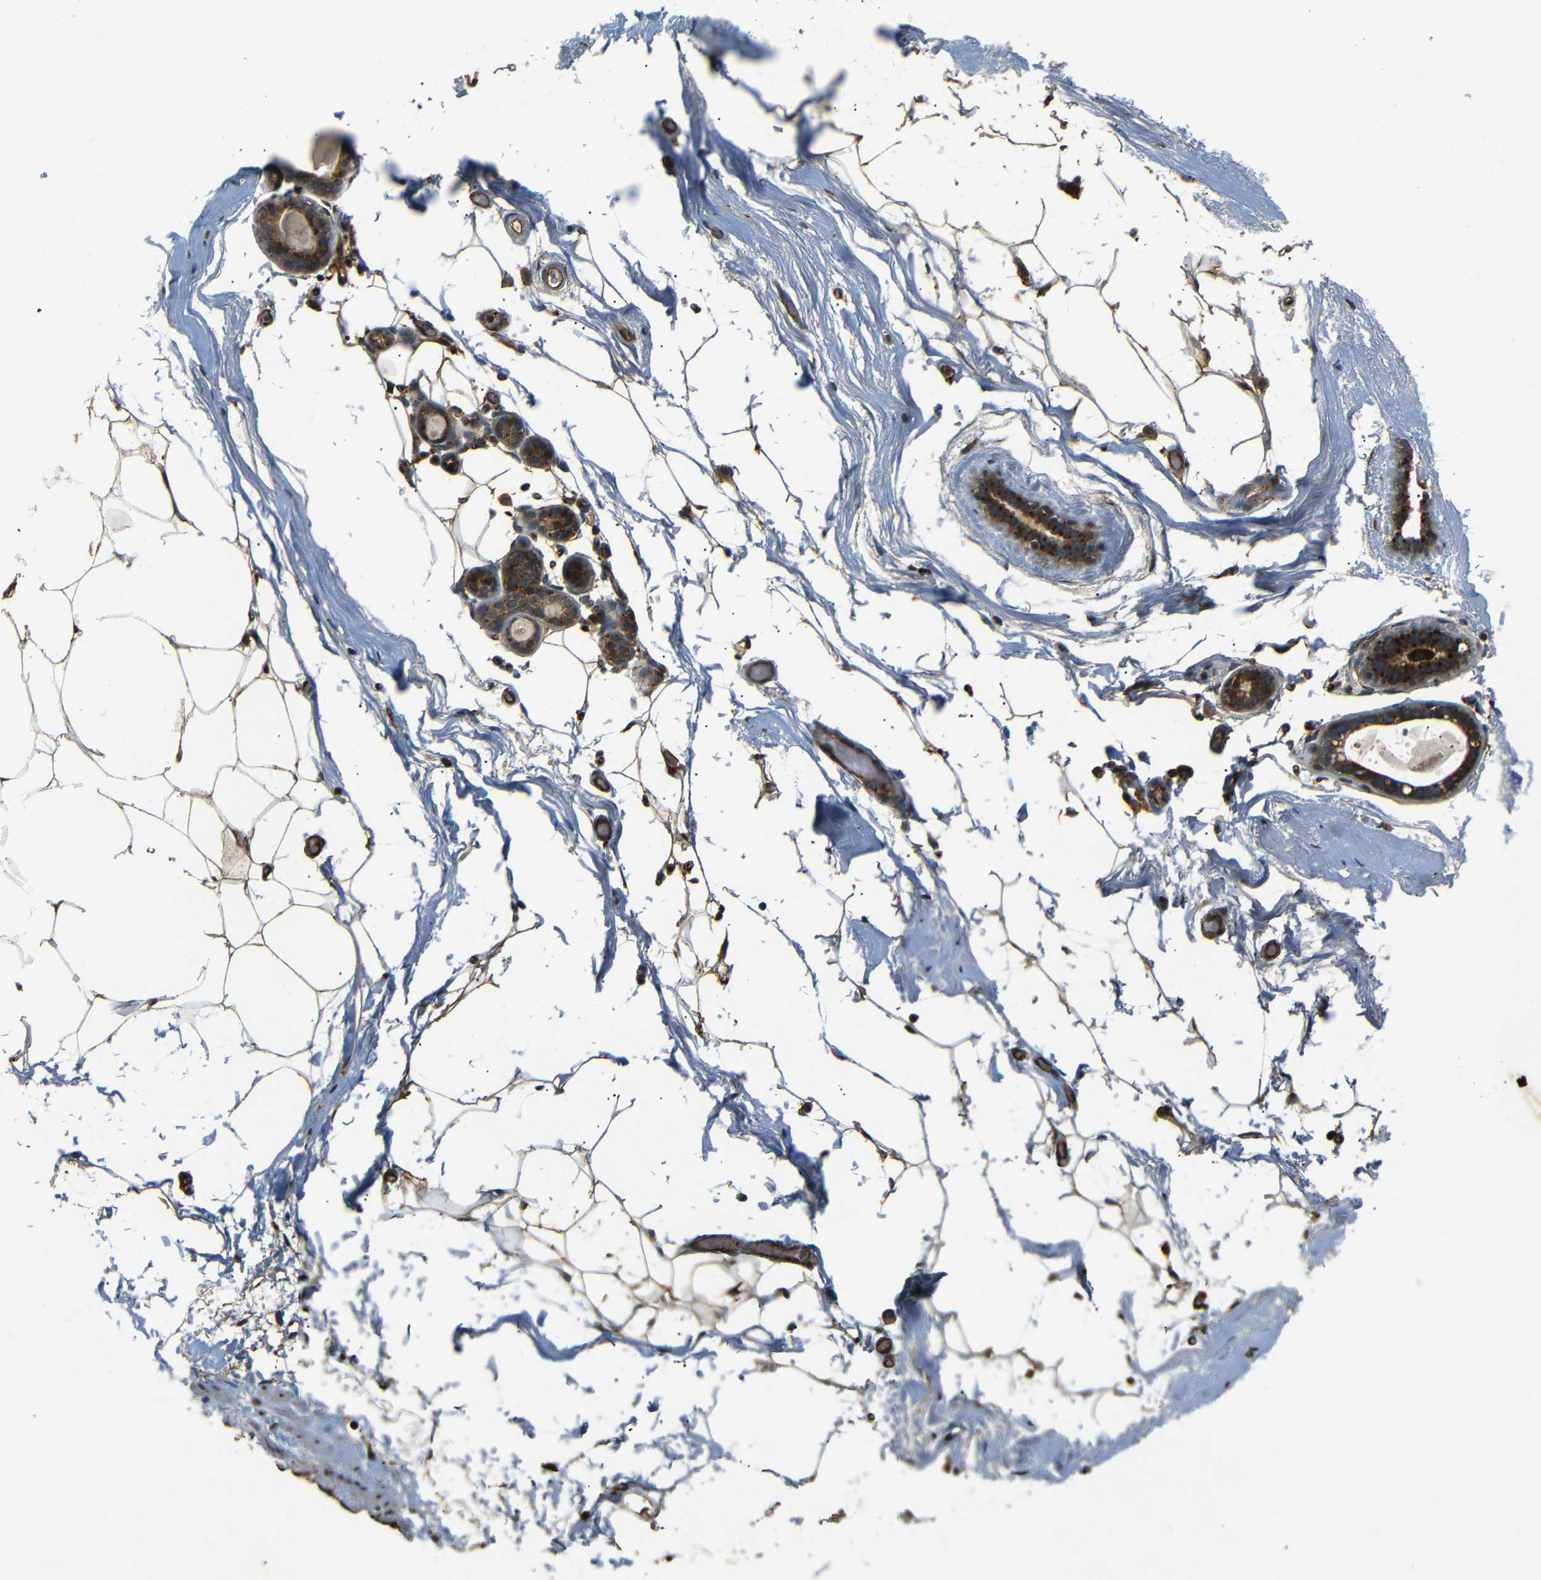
{"staining": {"intensity": "moderate", "quantity": "25%-75%", "location": "cytoplasmic/membranous"}, "tissue": "adipose tissue", "cell_type": "Adipocytes", "image_type": "normal", "snomed": [{"axis": "morphology", "description": "Normal tissue, NOS"}, {"axis": "topography", "description": "Breast"}, {"axis": "topography", "description": "Soft tissue"}], "caption": "A medium amount of moderate cytoplasmic/membranous staining is present in approximately 25%-75% of adipocytes in normal adipose tissue.", "gene": "ATP7A", "patient": {"sex": "female", "age": 75}}